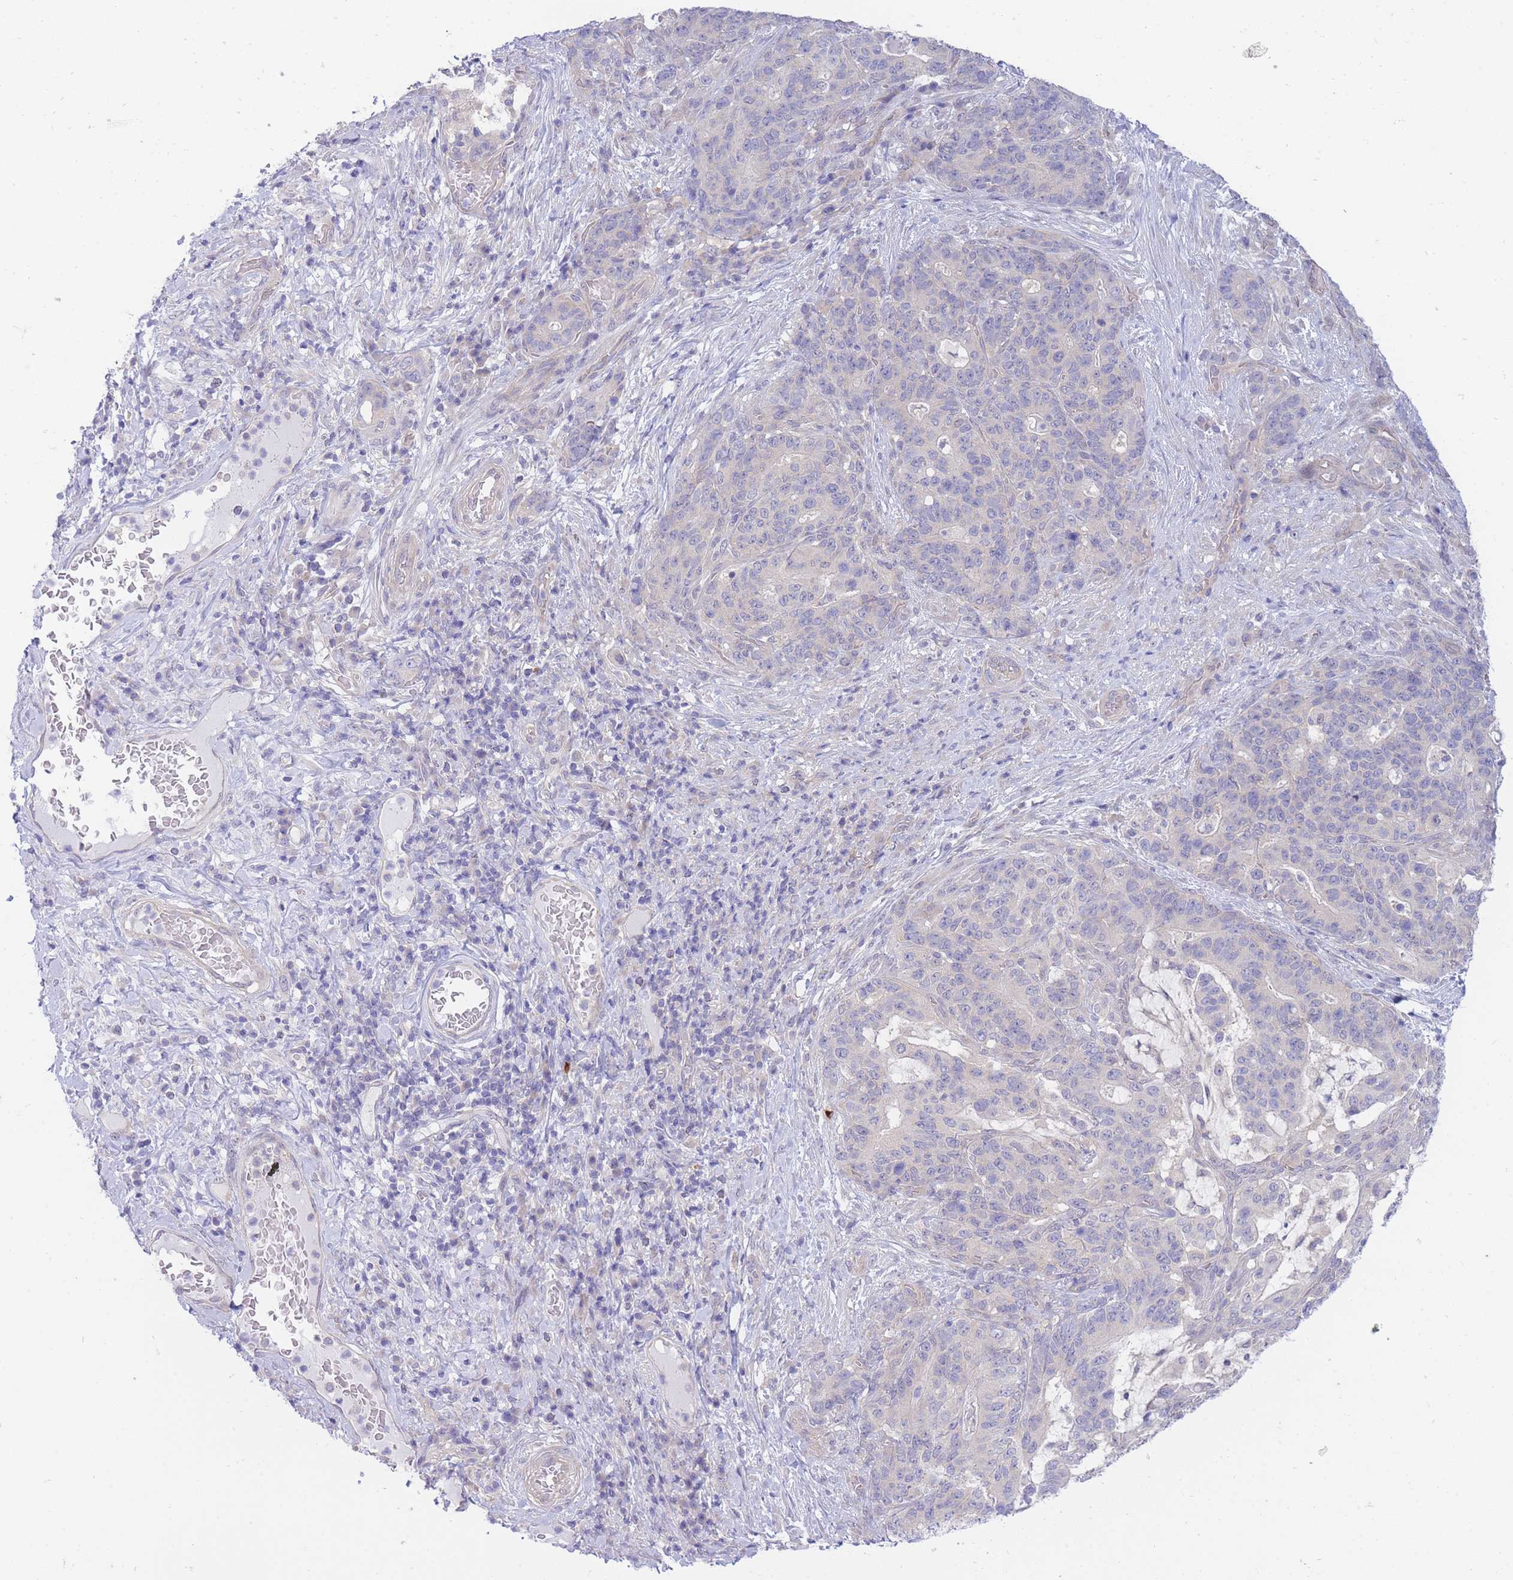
{"staining": {"intensity": "negative", "quantity": "none", "location": "none"}, "tissue": "stomach cancer", "cell_type": "Tumor cells", "image_type": "cancer", "snomed": [{"axis": "morphology", "description": "Normal tissue, NOS"}, {"axis": "morphology", "description": "Adenocarcinoma, NOS"}, {"axis": "topography", "description": "Stomach"}], "caption": "This histopathology image is of stomach cancer (adenocarcinoma) stained with immunohistochemistry to label a protein in brown with the nuclei are counter-stained blue. There is no staining in tumor cells.", "gene": "SUGT1", "patient": {"sex": "female", "age": 64}}